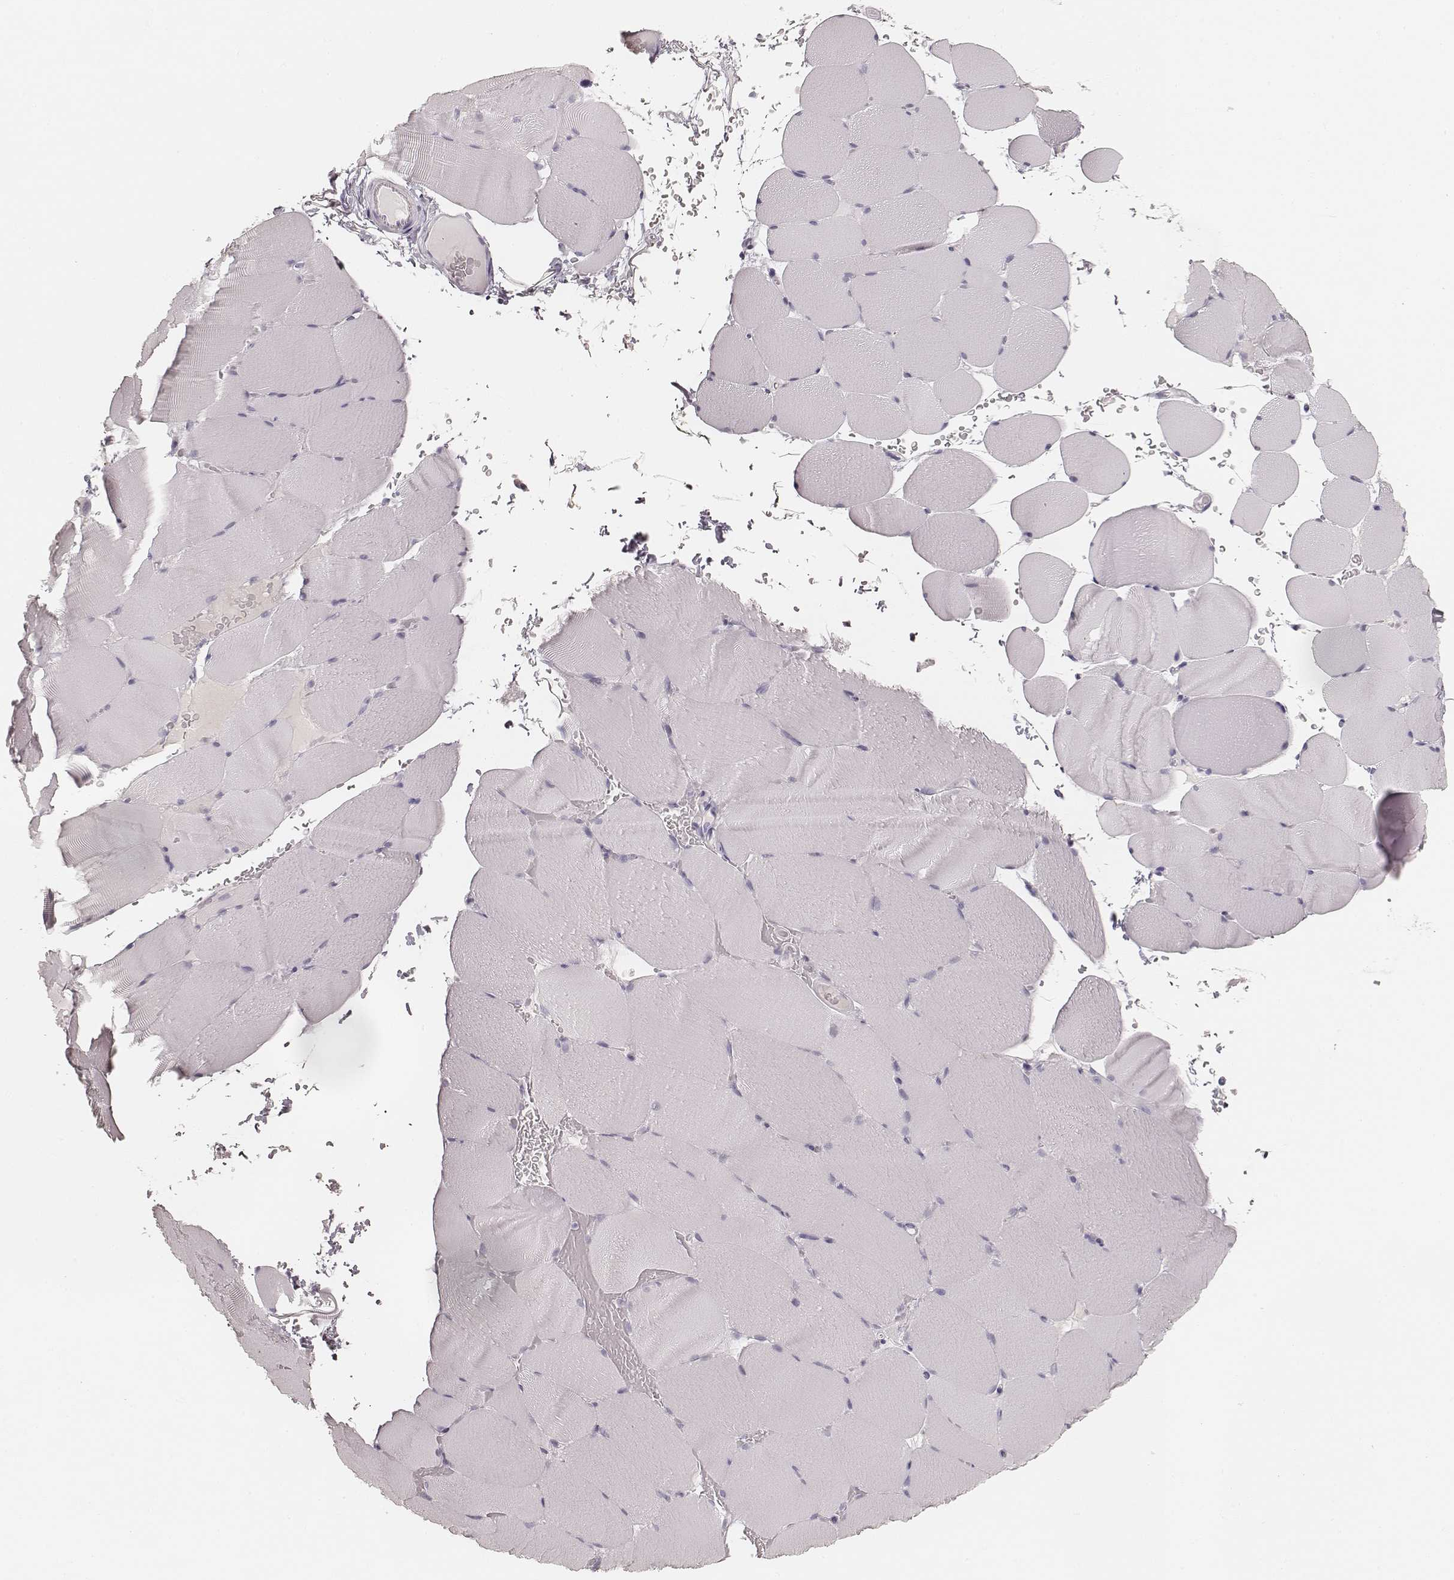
{"staining": {"intensity": "negative", "quantity": "none", "location": "none"}, "tissue": "skeletal muscle", "cell_type": "Myocytes", "image_type": "normal", "snomed": [{"axis": "morphology", "description": "Normal tissue, NOS"}, {"axis": "topography", "description": "Skeletal muscle"}], "caption": "DAB (3,3'-diaminobenzidine) immunohistochemical staining of unremarkable human skeletal muscle demonstrates no significant positivity in myocytes. The staining was performed using DAB (3,3'-diaminobenzidine) to visualize the protein expression in brown, while the nuclei were stained in blue with hematoxylin (Magnification: 20x).", "gene": "HNF4G", "patient": {"sex": "female", "age": 37}}